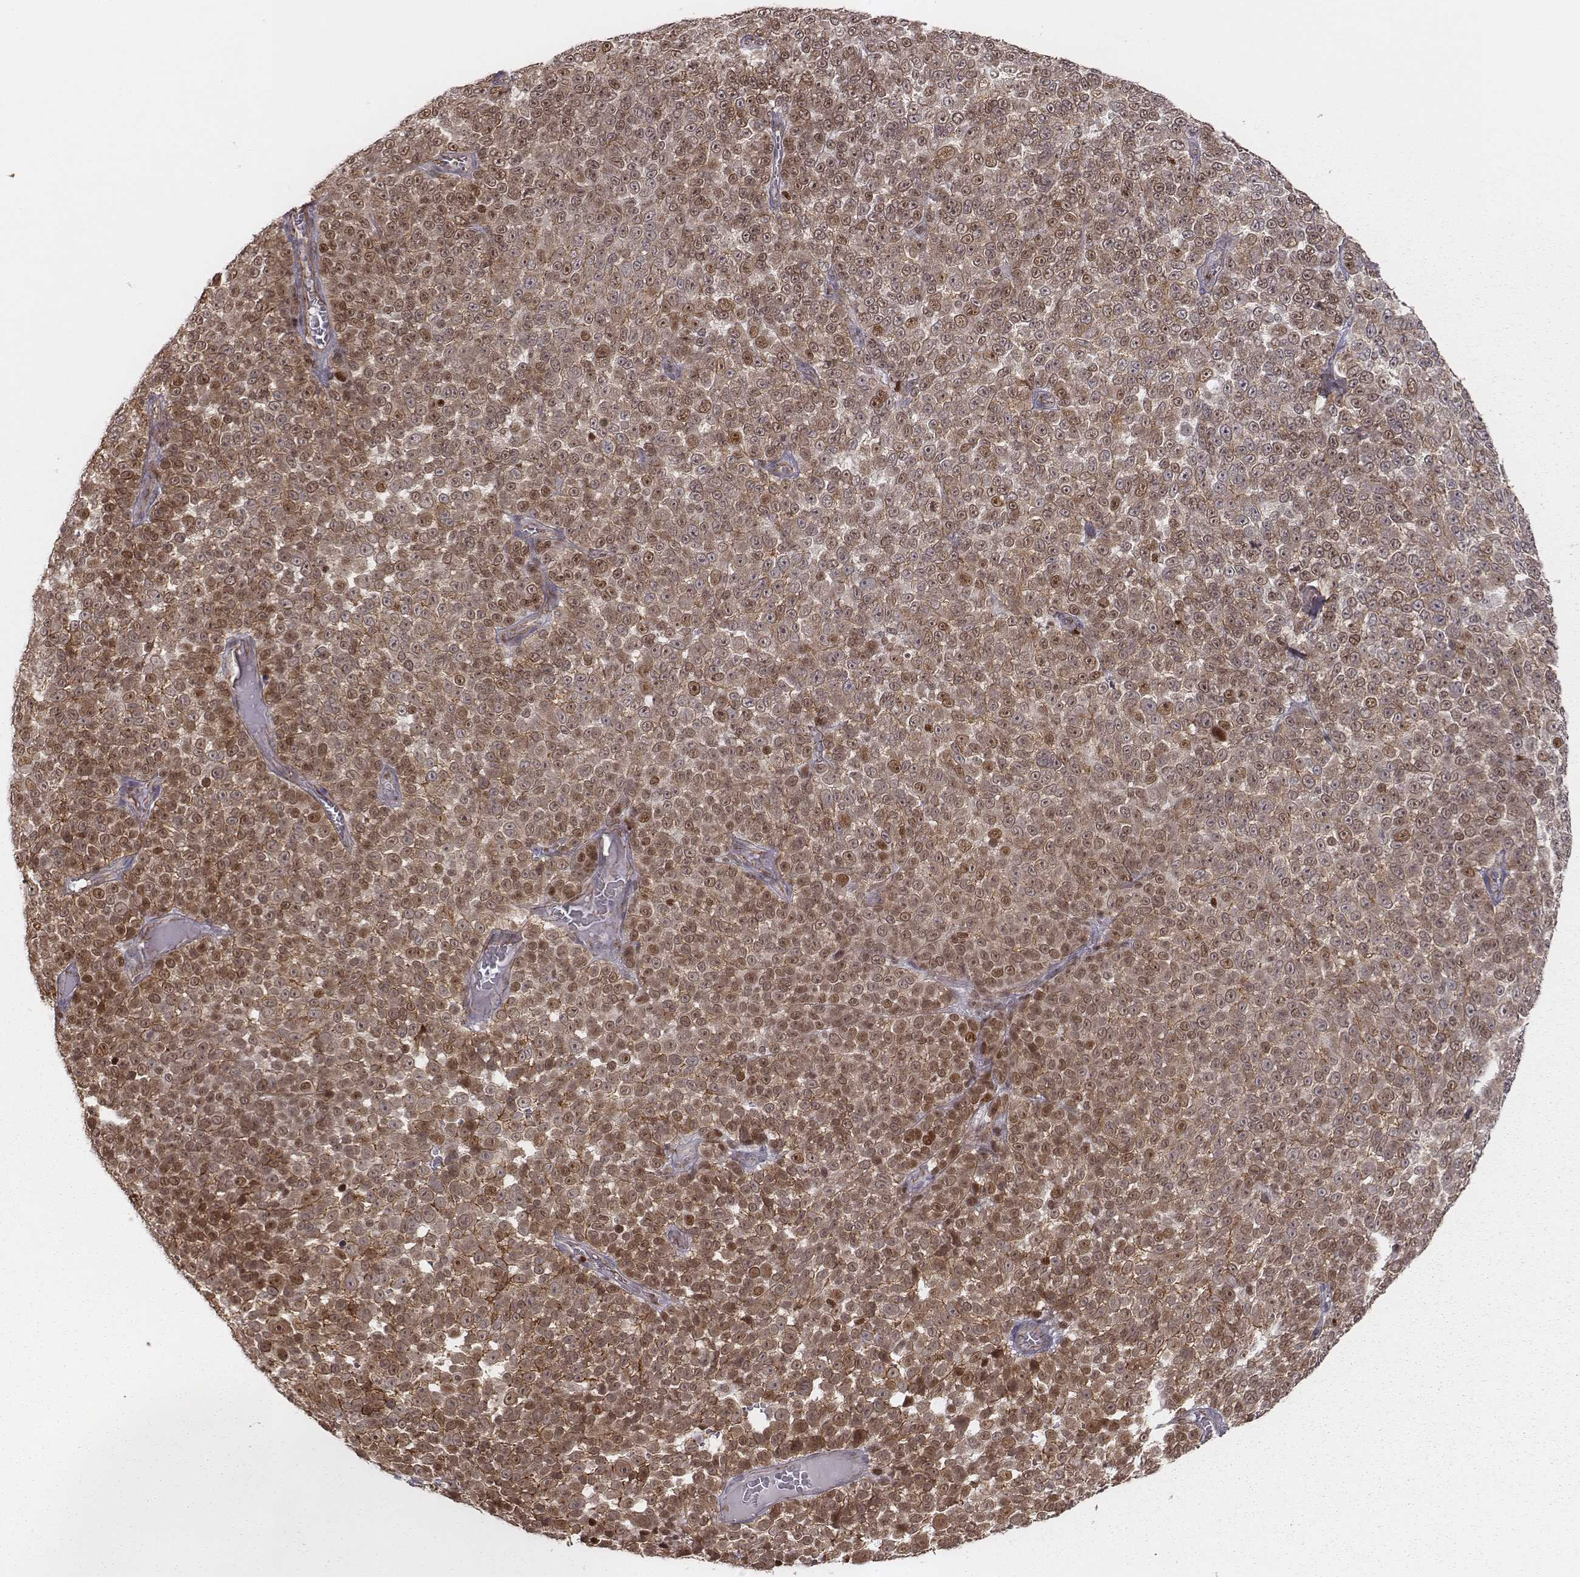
{"staining": {"intensity": "moderate", "quantity": ">75%", "location": "cytoplasmic/membranous,nuclear"}, "tissue": "melanoma", "cell_type": "Tumor cells", "image_type": "cancer", "snomed": [{"axis": "morphology", "description": "Malignant melanoma, NOS"}, {"axis": "topography", "description": "Skin"}], "caption": "About >75% of tumor cells in human melanoma reveal moderate cytoplasmic/membranous and nuclear protein expression as visualized by brown immunohistochemical staining.", "gene": "WDR59", "patient": {"sex": "female", "age": 95}}